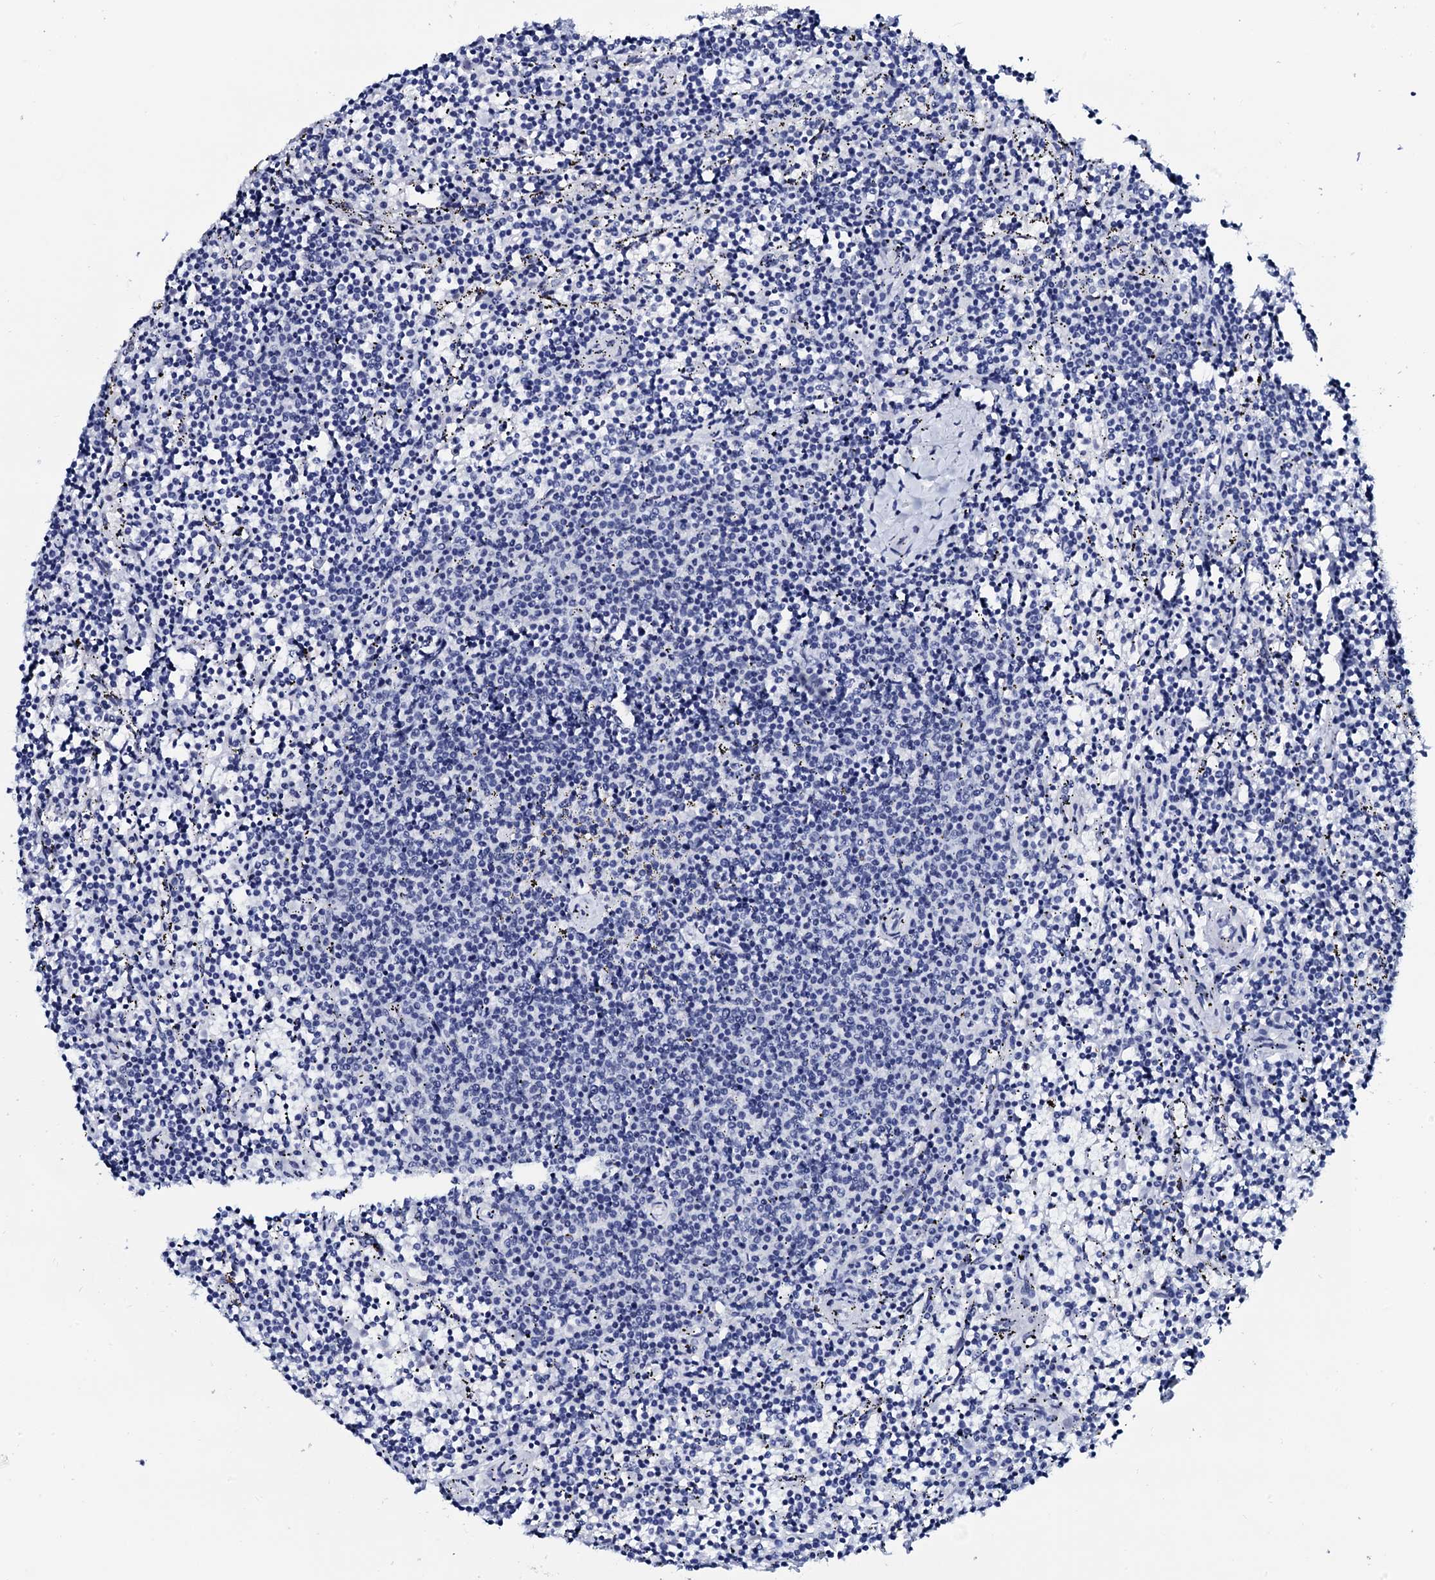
{"staining": {"intensity": "negative", "quantity": "none", "location": "none"}, "tissue": "lymphoma", "cell_type": "Tumor cells", "image_type": "cancer", "snomed": [{"axis": "morphology", "description": "Malignant lymphoma, non-Hodgkin's type, Low grade"}, {"axis": "topography", "description": "Spleen"}], "caption": "A high-resolution photomicrograph shows immunohistochemistry staining of malignant lymphoma, non-Hodgkin's type (low-grade), which reveals no significant staining in tumor cells.", "gene": "SPATA19", "patient": {"sex": "female", "age": 50}}